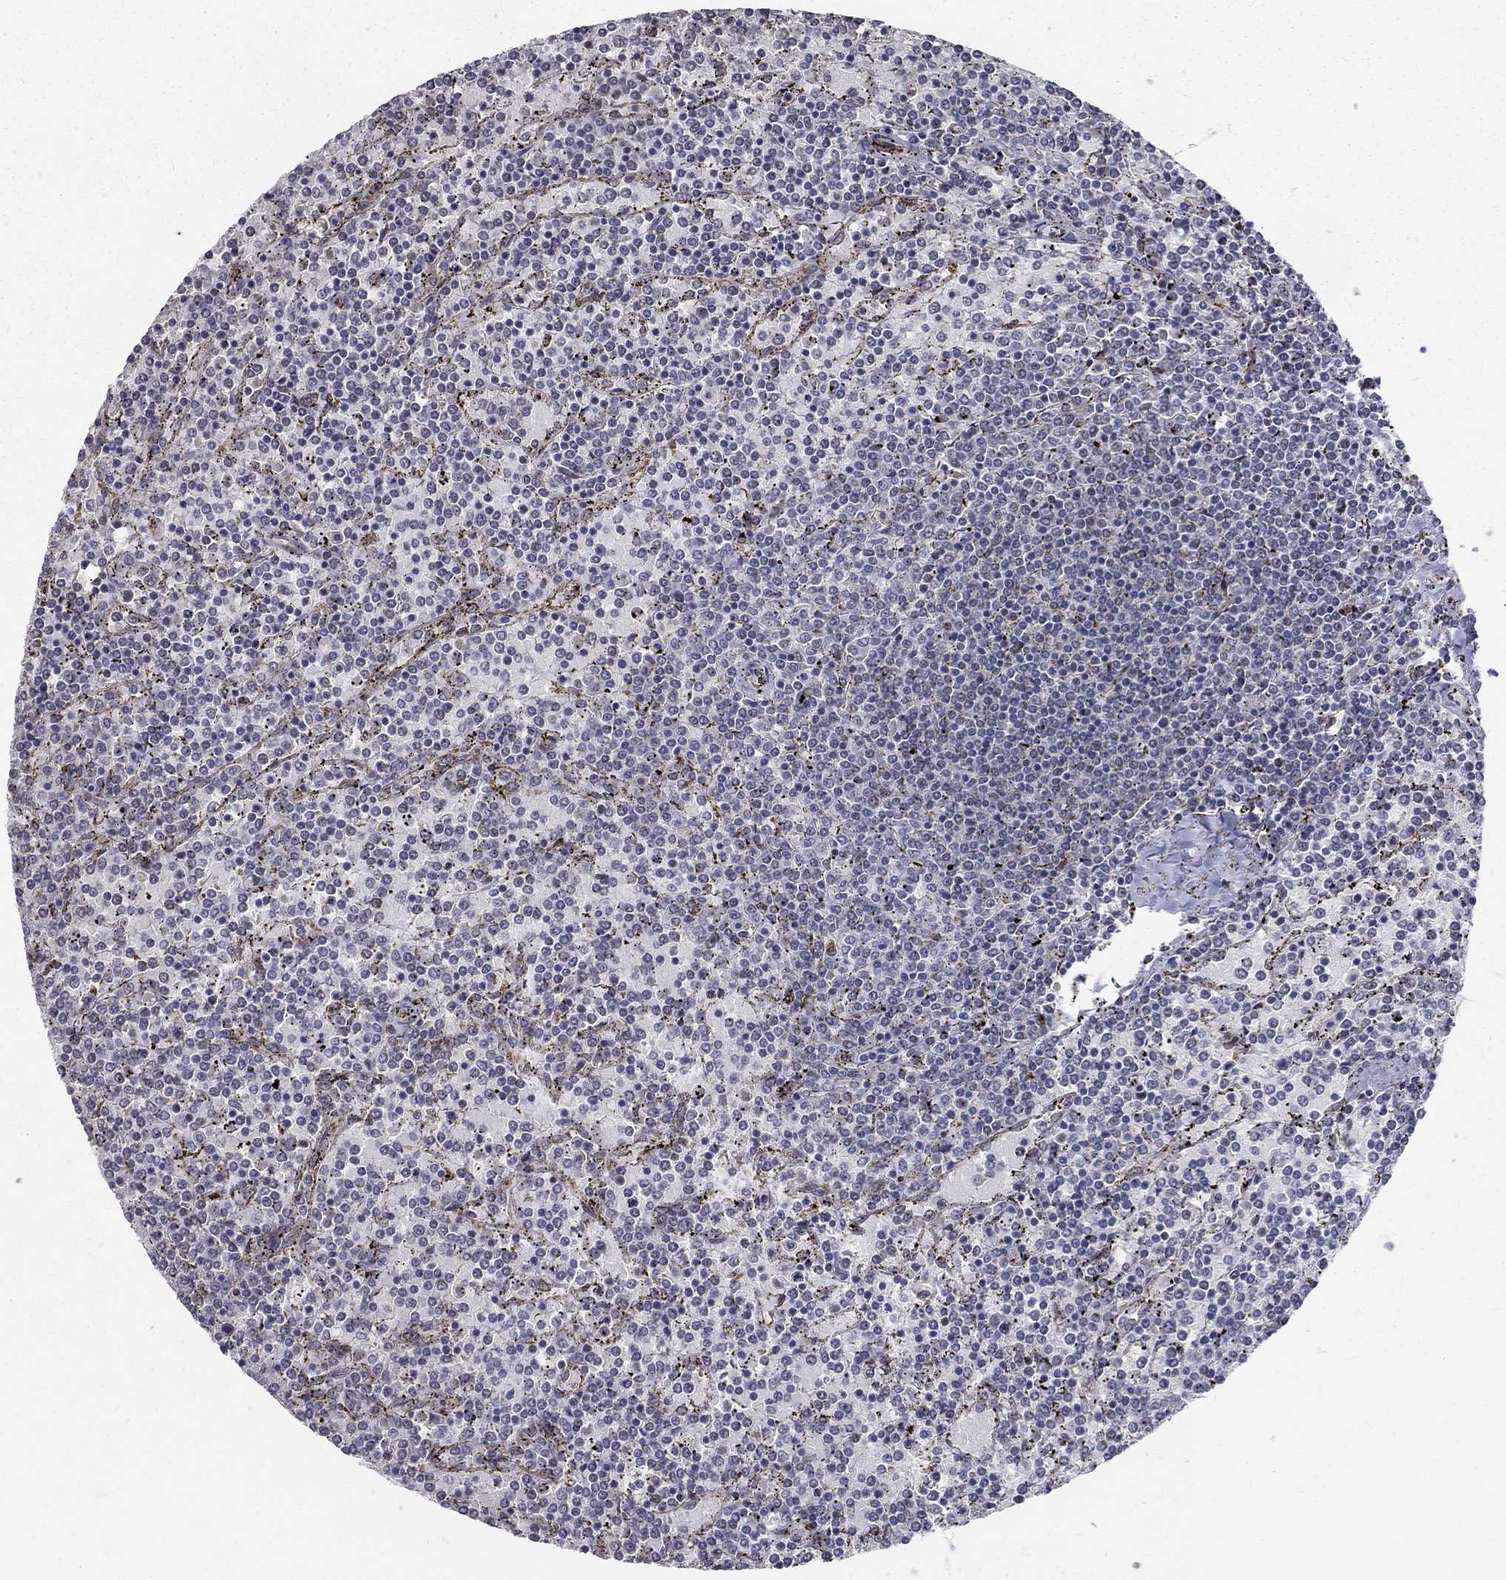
{"staining": {"intensity": "negative", "quantity": "none", "location": "none"}, "tissue": "lymphoma", "cell_type": "Tumor cells", "image_type": "cancer", "snomed": [{"axis": "morphology", "description": "Malignant lymphoma, non-Hodgkin's type, Low grade"}, {"axis": "topography", "description": "Spleen"}], "caption": "Tumor cells show no significant protein positivity in lymphoma.", "gene": "ZBED1", "patient": {"sex": "female", "age": 77}}